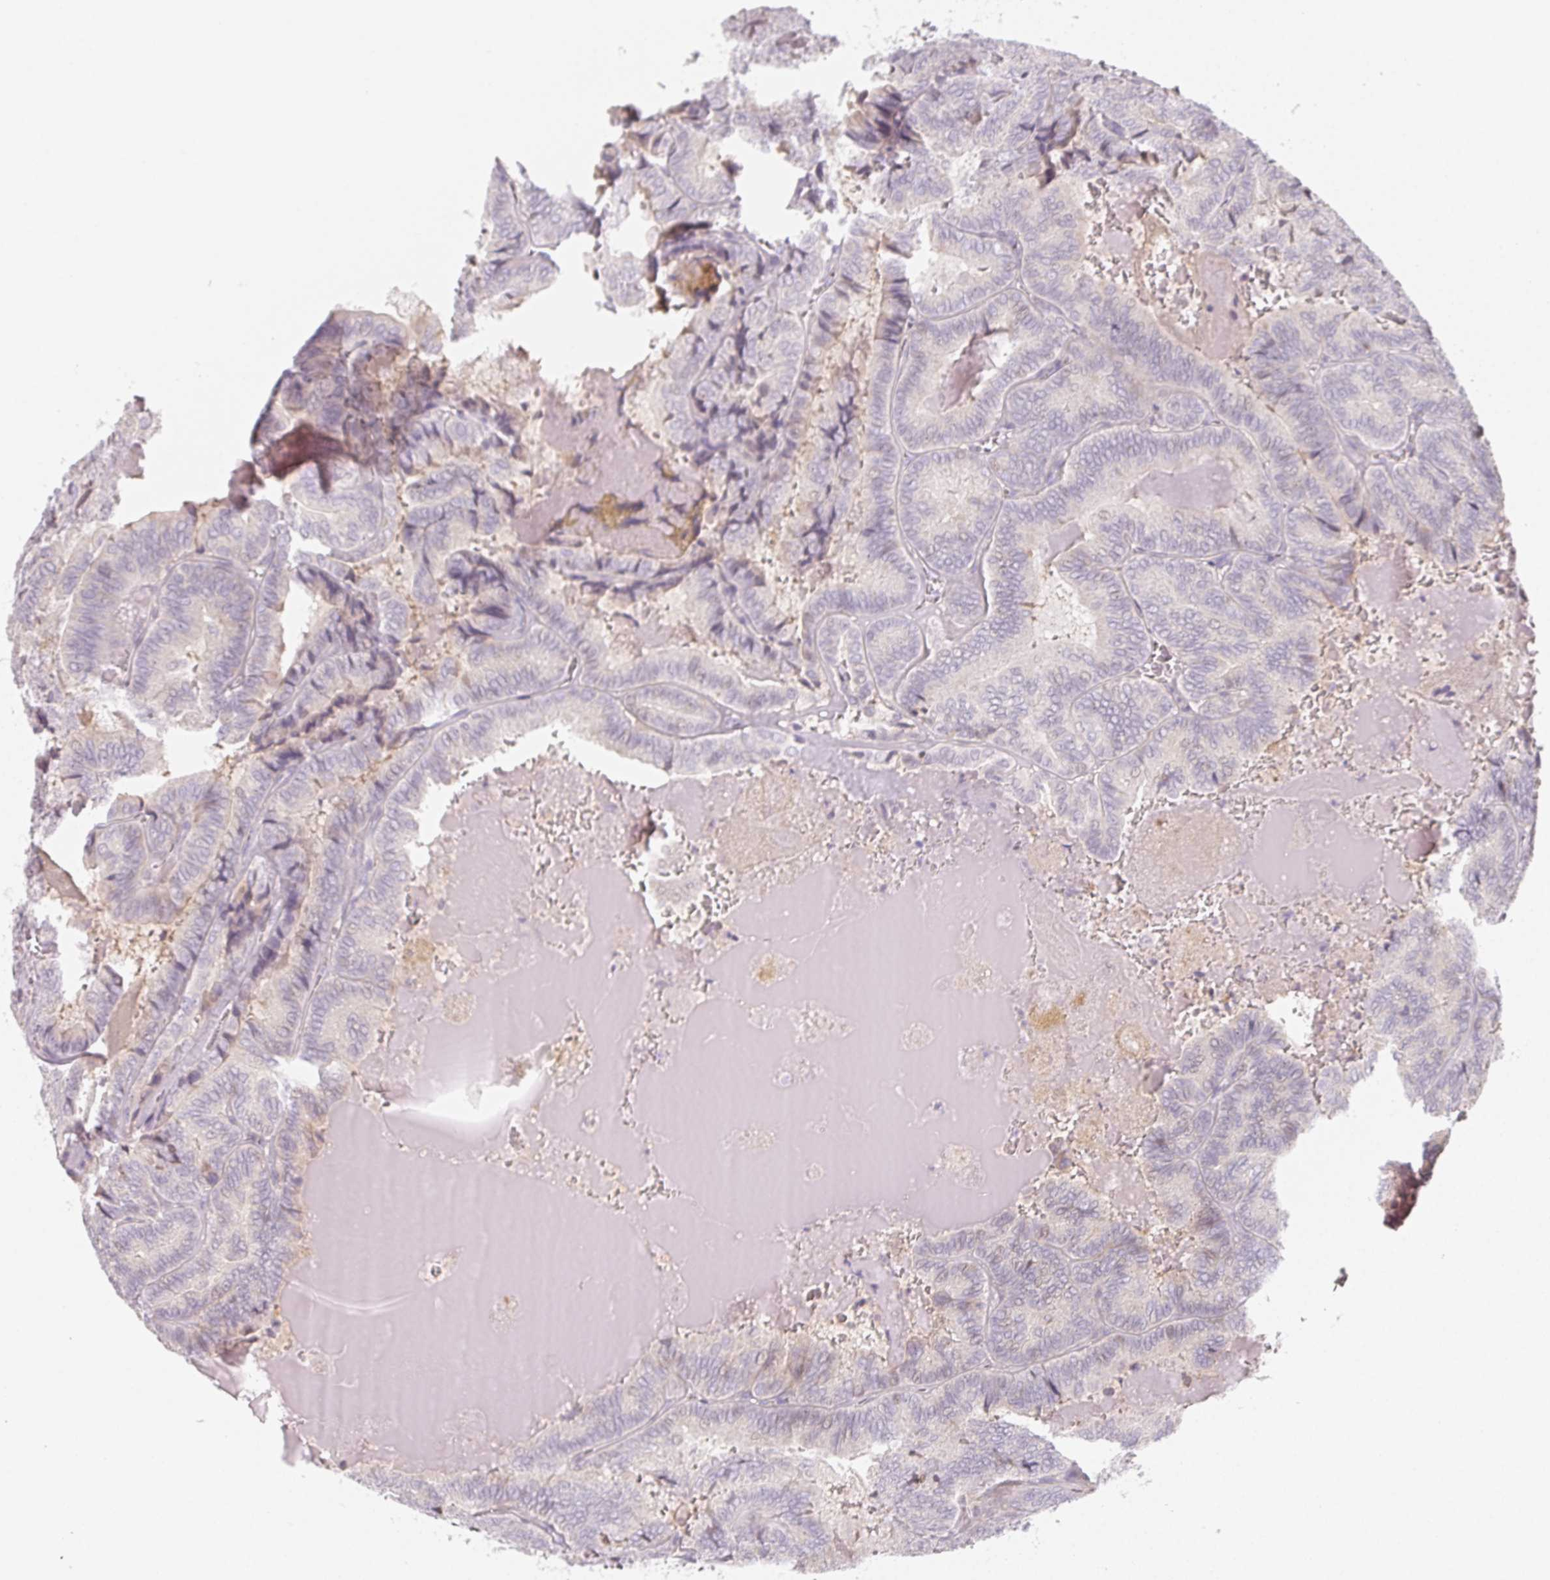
{"staining": {"intensity": "negative", "quantity": "none", "location": "none"}, "tissue": "thyroid cancer", "cell_type": "Tumor cells", "image_type": "cancer", "snomed": [{"axis": "morphology", "description": "Papillary adenocarcinoma, NOS"}, {"axis": "topography", "description": "Thyroid gland"}], "caption": "An immunohistochemistry (IHC) micrograph of papillary adenocarcinoma (thyroid) is shown. There is no staining in tumor cells of papillary adenocarcinoma (thyroid).", "gene": "LRRC23", "patient": {"sex": "female", "age": 75}}